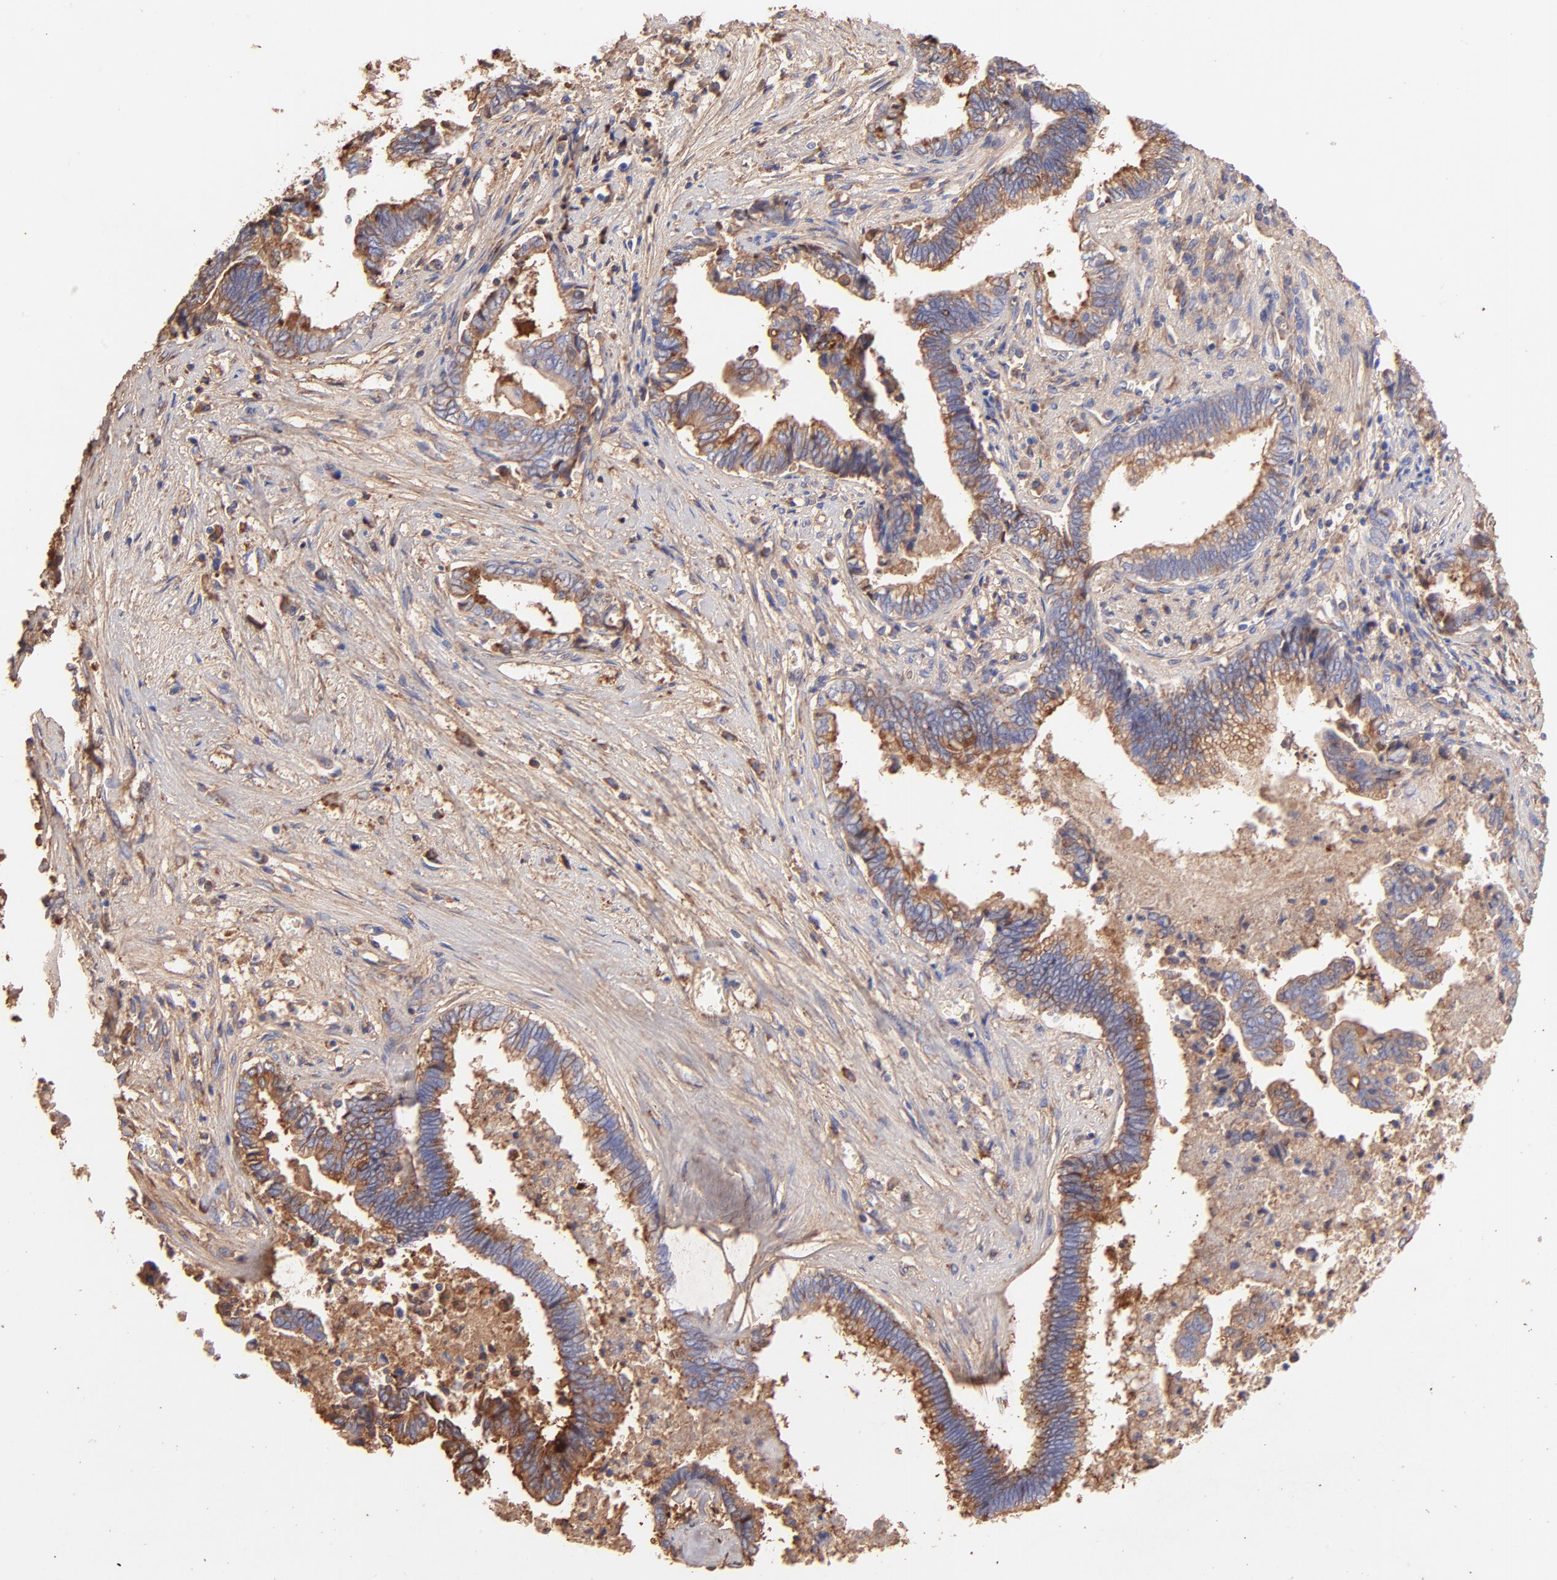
{"staining": {"intensity": "strong", "quantity": "25%-75%", "location": "cytoplasmic/membranous"}, "tissue": "liver cancer", "cell_type": "Tumor cells", "image_type": "cancer", "snomed": [{"axis": "morphology", "description": "Cholangiocarcinoma"}, {"axis": "topography", "description": "Liver"}], "caption": "Protein expression analysis of cholangiocarcinoma (liver) demonstrates strong cytoplasmic/membranous staining in about 25%-75% of tumor cells.", "gene": "BGN", "patient": {"sex": "male", "age": 57}}